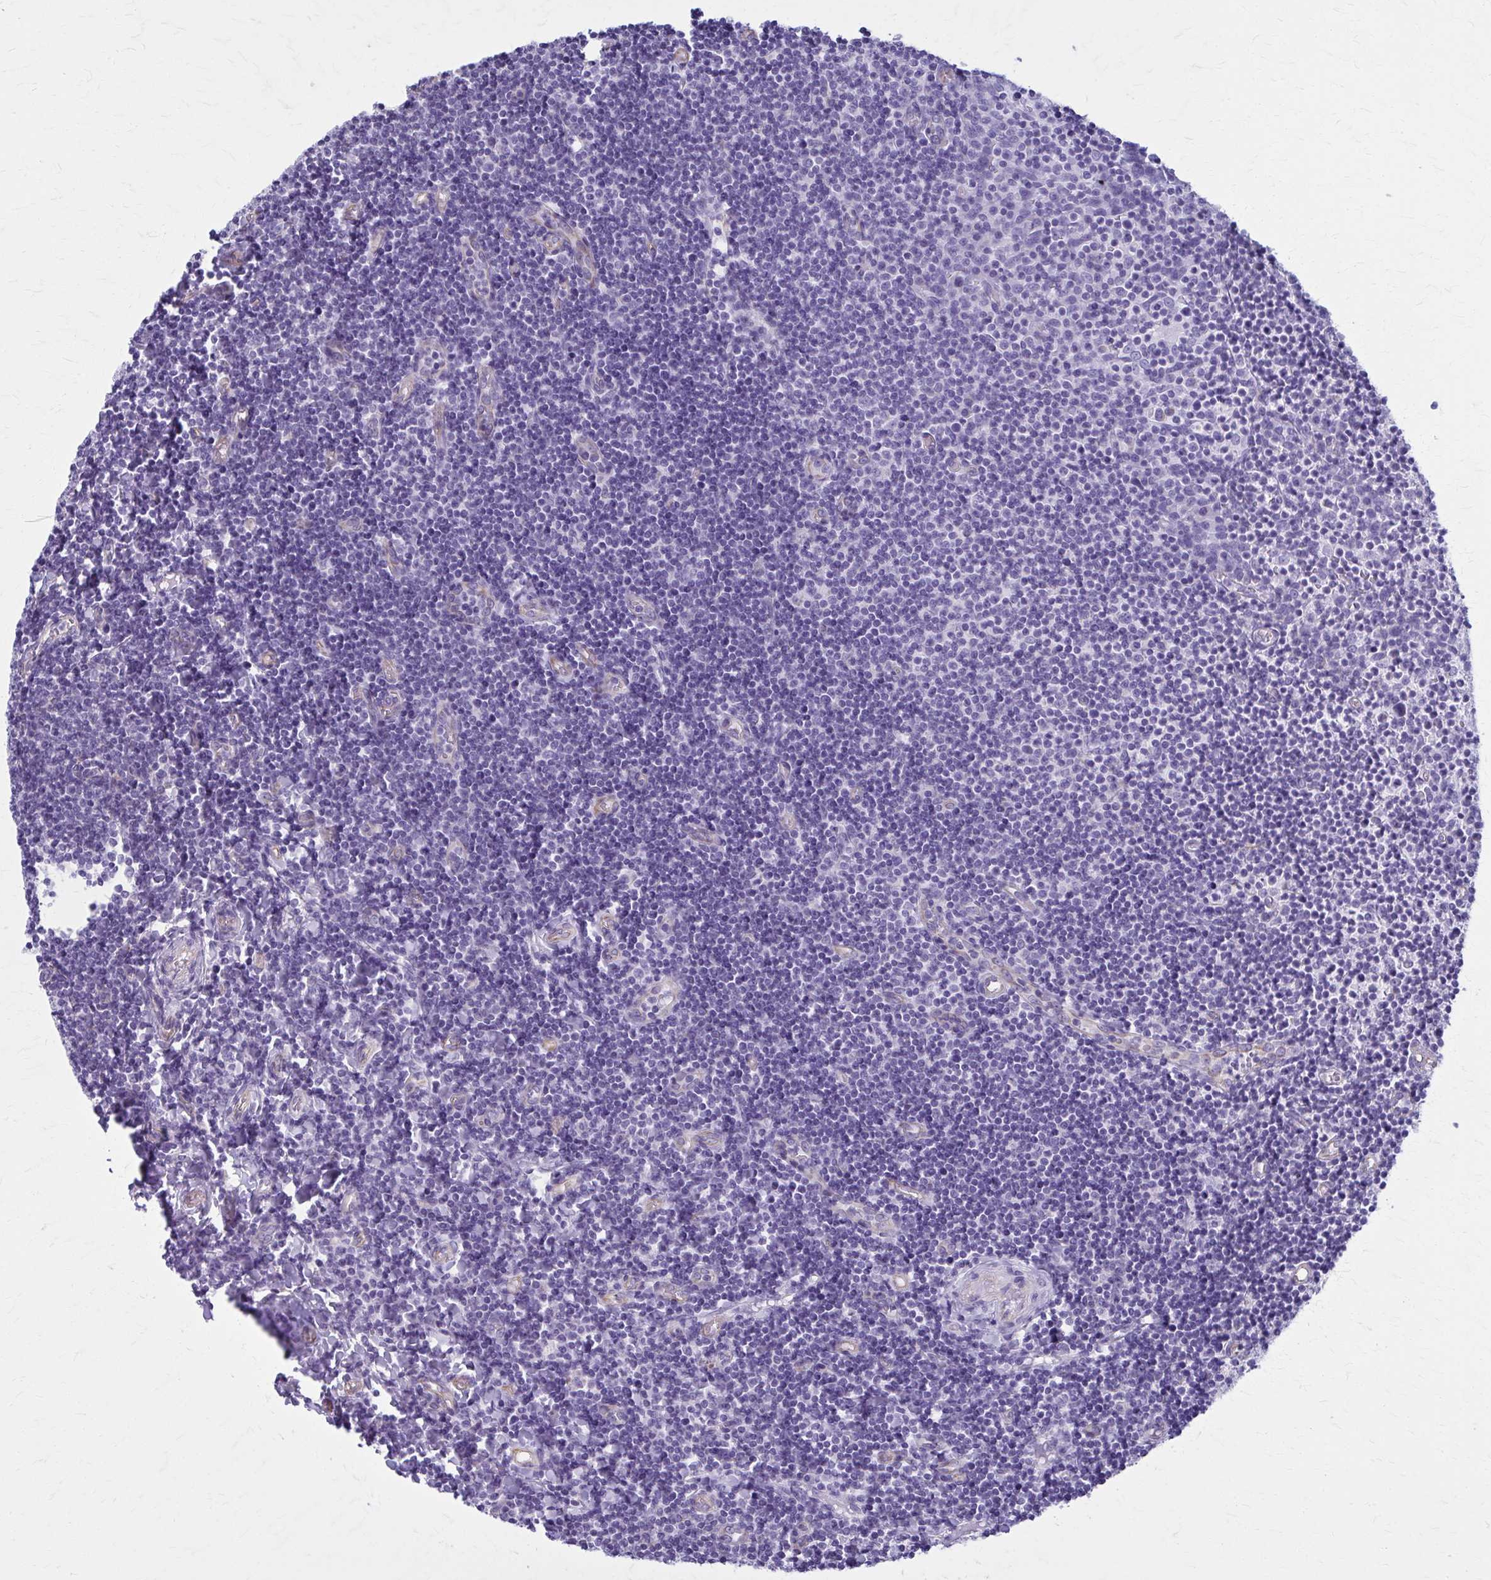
{"staining": {"intensity": "negative", "quantity": "none", "location": "none"}, "tissue": "tonsil", "cell_type": "Germinal center cells", "image_type": "normal", "snomed": [{"axis": "morphology", "description": "Normal tissue, NOS"}, {"axis": "topography", "description": "Tonsil"}], "caption": "This histopathology image is of unremarkable tonsil stained with immunohistochemistry (IHC) to label a protein in brown with the nuclei are counter-stained blue. There is no staining in germinal center cells.", "gene": "GFAP", "patient": {"sex": "female", "age": 10}}